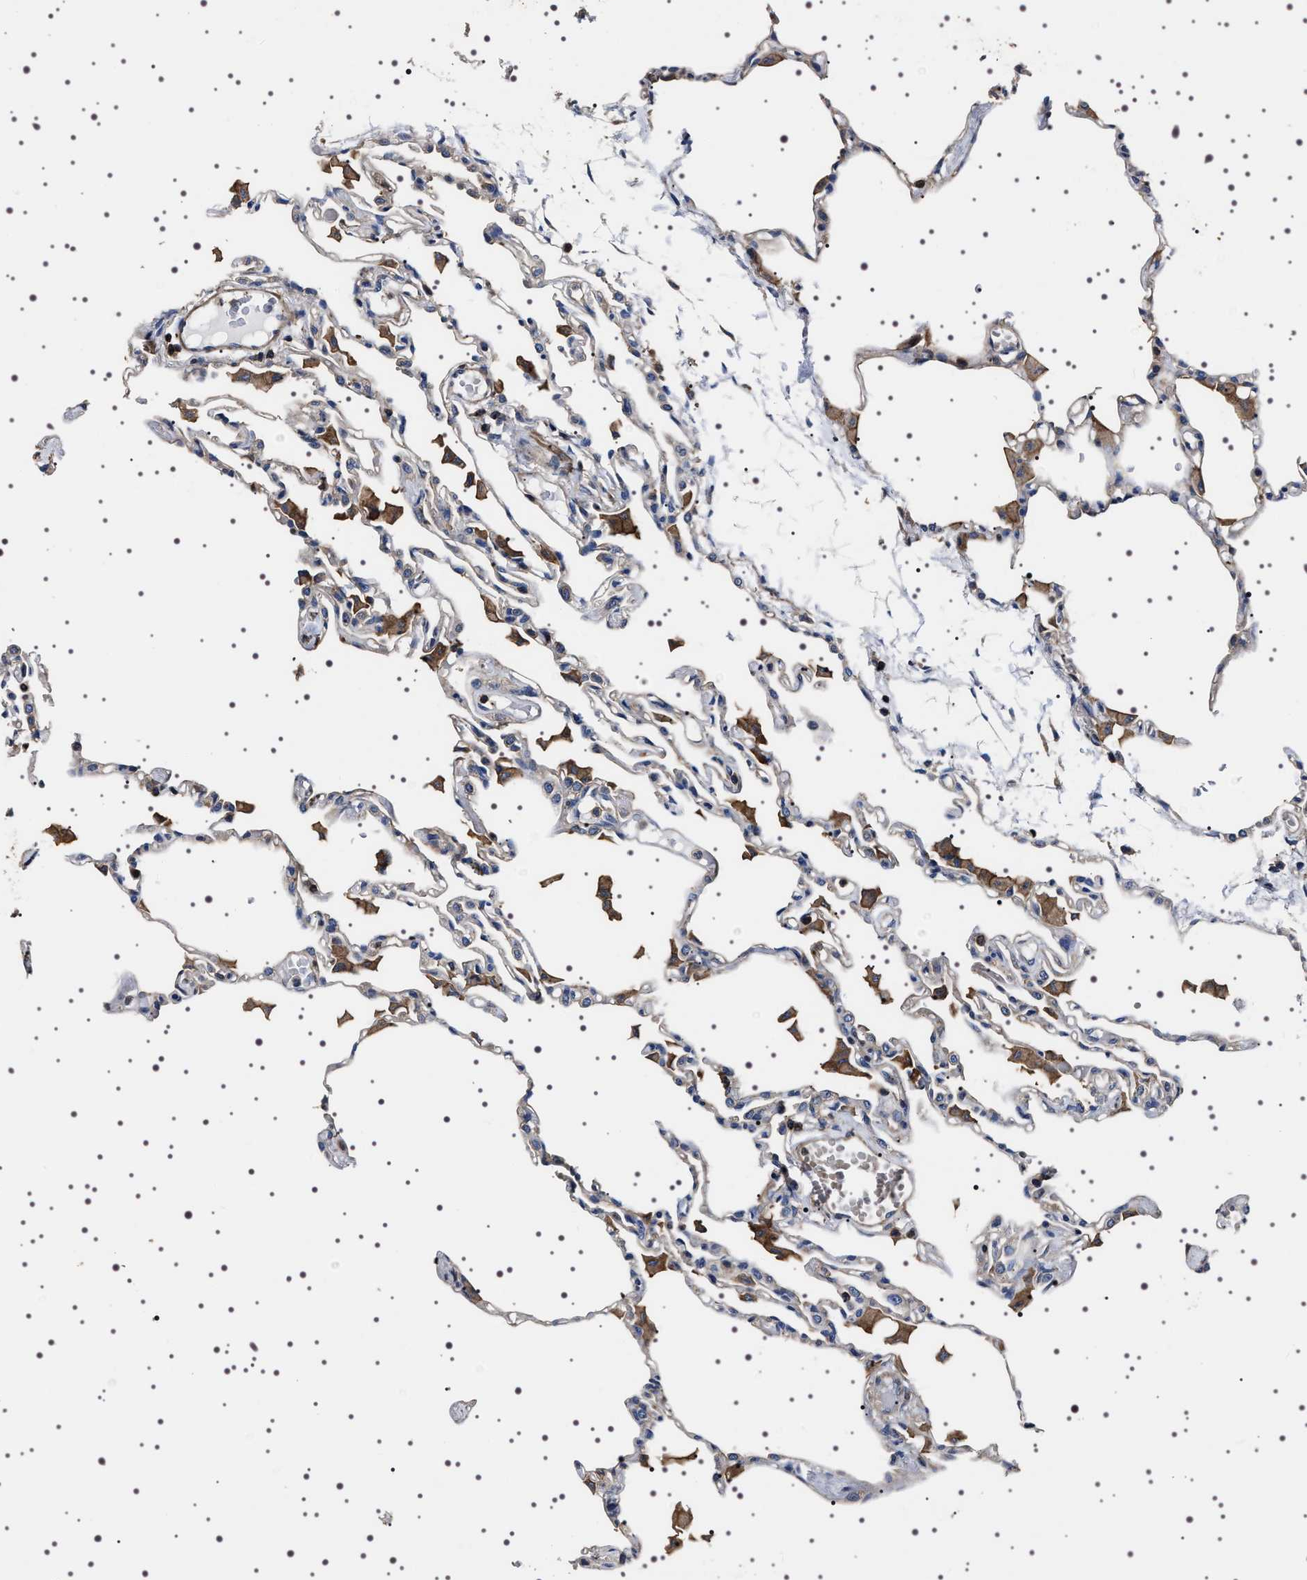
{"staining": {"intensity": "weak", "quantity": "<25%", "location": "cytoplasmic/membranous"}, "tissue": "lung", "cell_type": "Alveolar cells", "image_type": "normal", "snomed": [{"axis": "morphology", "description": "Normal tissue, NOS"}, {"axis": "topography", "description": "Lung"}], "caption": "Alveolar cells show no significant protein staining in normal lung. The staining was performed using DAB (3,3'-diaminobenzidine) to visualize the protein expression in brown, while the nuclei were stained in blue with hematoxylin (Magnification: 20x).", "gene": "WDR1", "patient": {"sex": "female", "age": 49}}